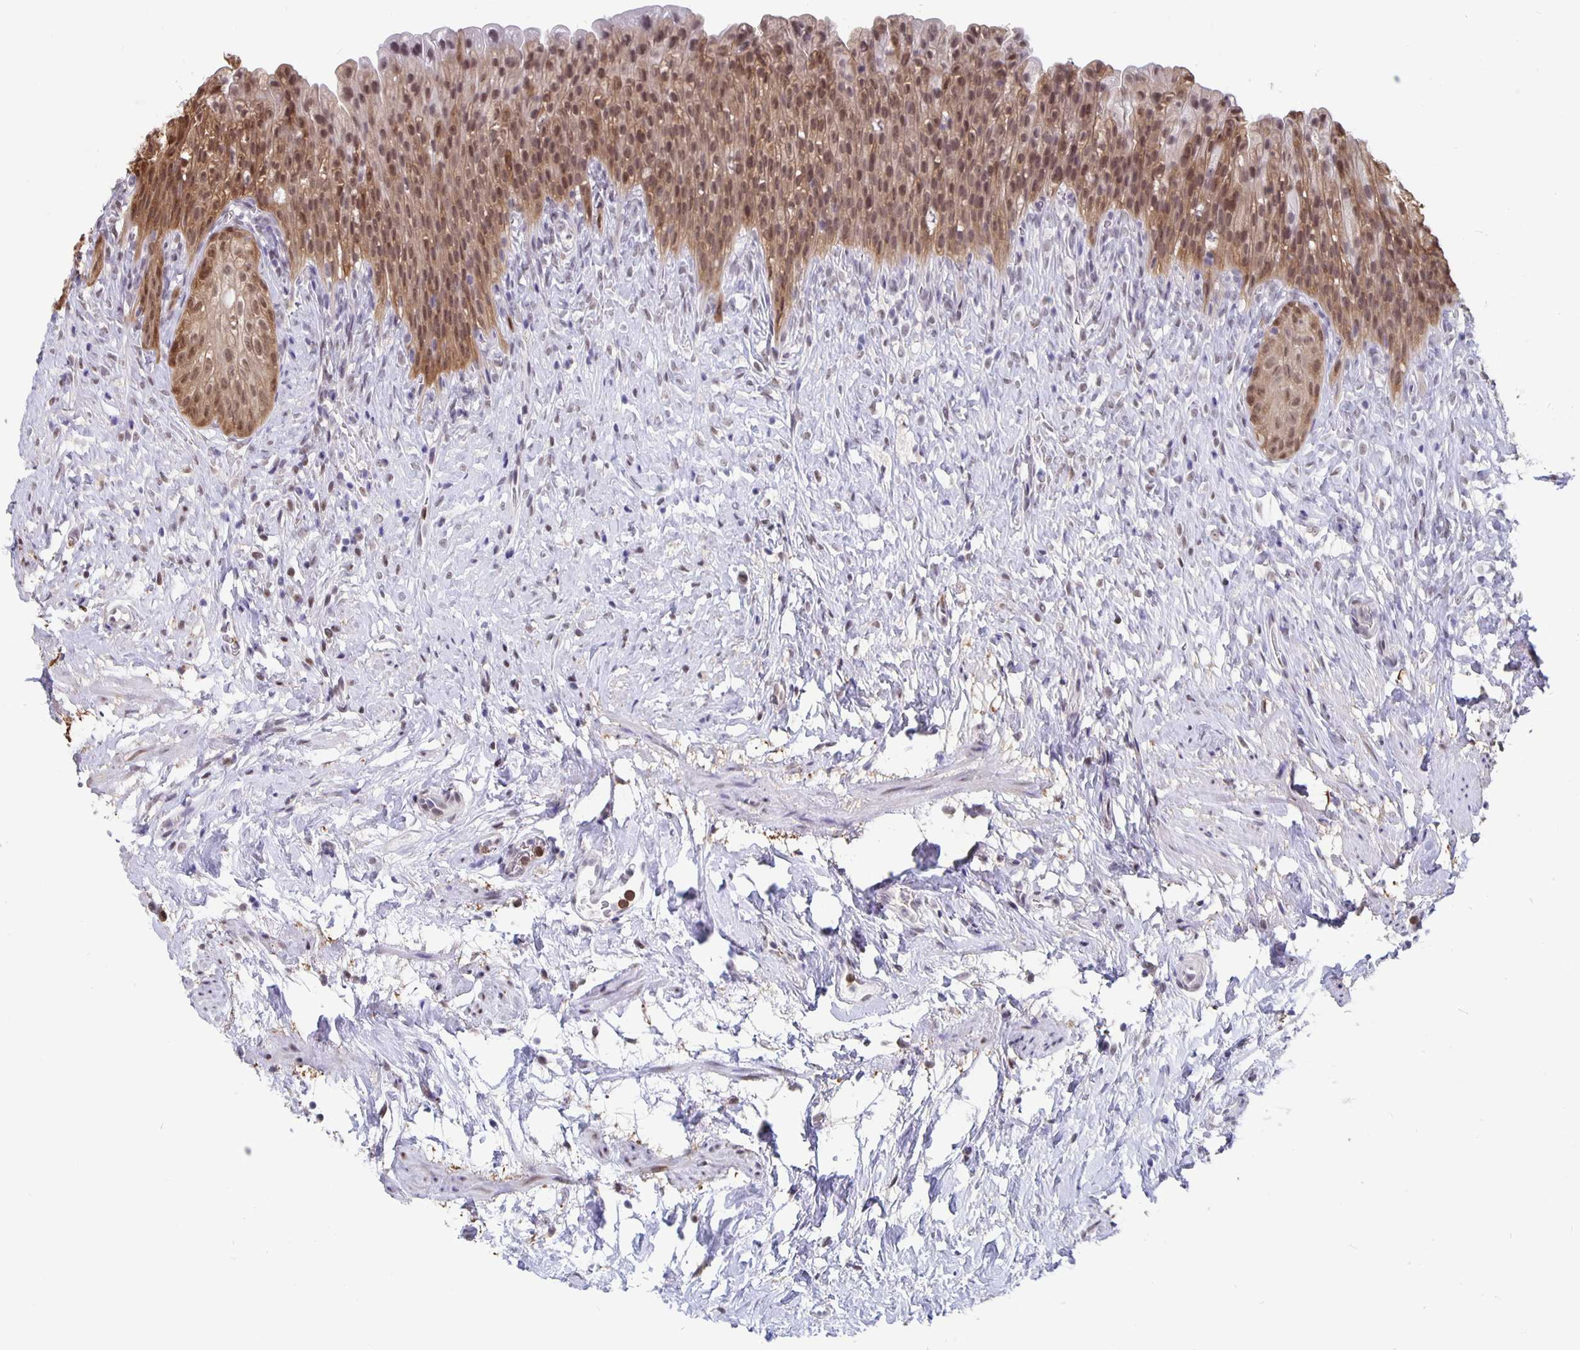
{"staining": {"intensity": "moderate", "quantity": ">75%", "location": "nuclear"}, "tissue": "urinary bladder", "cell_type": "Urothelial cells", "image_type": "normal", "snomed": [{"axis": "morphology", "description": "Normal tissue, NOS"}, {"axis": "topography", "description": "Urinary bladder"}, {"axis": "topography", "description": "Prostate"}], "caption": "Protein expression analysis of benign urinary bladder displays moderate nuclear expression in about >75% of urothelial cells.", "gene": "ZNF691", "patient": {"sex": "male", "age": 76}}